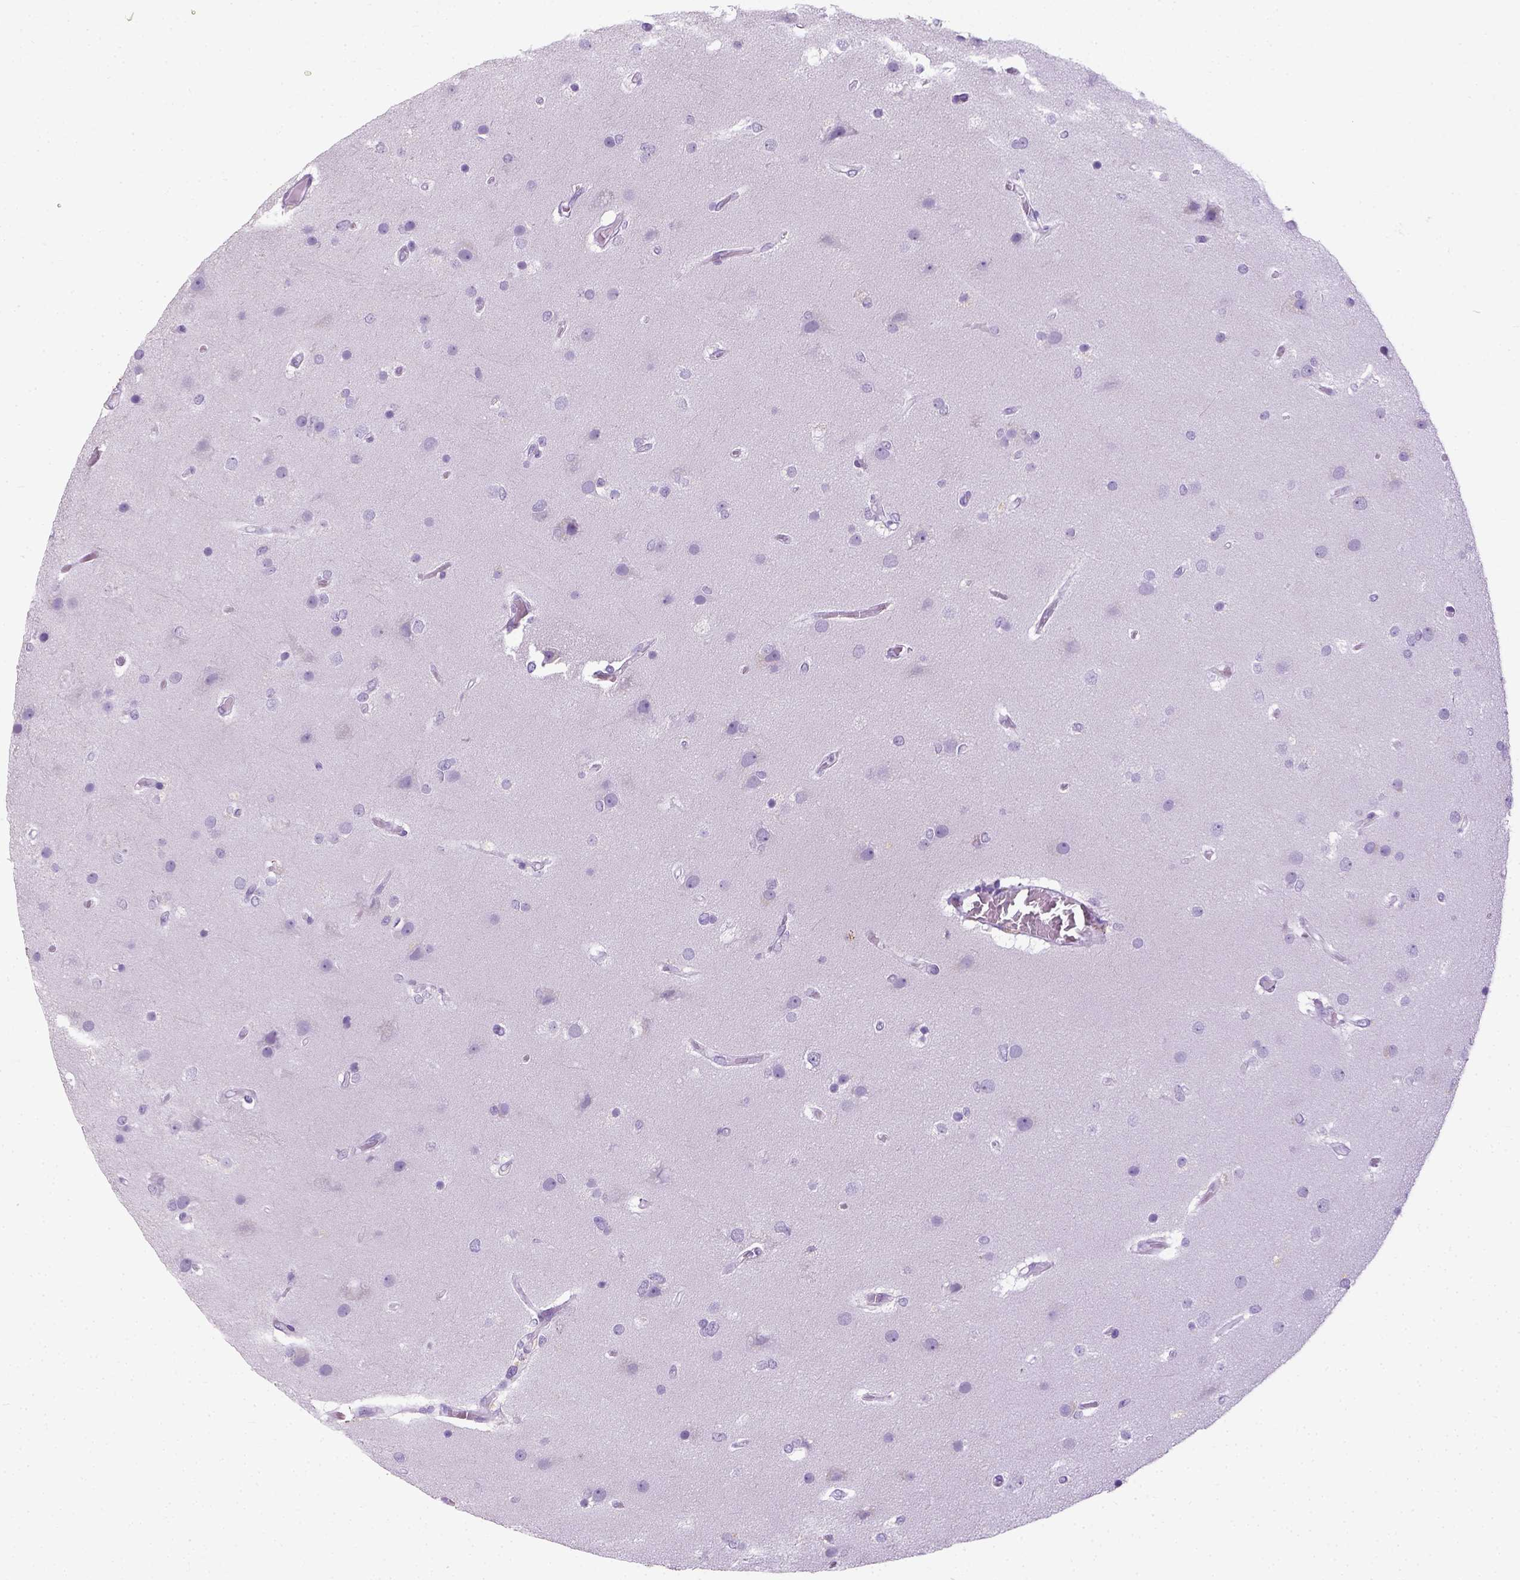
{"staining": {"intensity": "negative", "quantity": "none", "location": "none"}, "tissue": "glioma", "cell_type": "Tumor cells", "image_type": "cancer", "snomed": [{"axis": "morphology", "description": "Glioma, malignant, High grade"}, {"axis": "topography", "description": "Brain"}], "caption": "High magnification brightfield microscopy of high-grade glioma (malignant) stained with DAB (3,3'-diaminobenzidine) (brown) and counterstained with hematoxylin (blue): tumor cells show no significant expression.", "gene": "LGSN", "patient": {"sex": "female", "age": 61}}